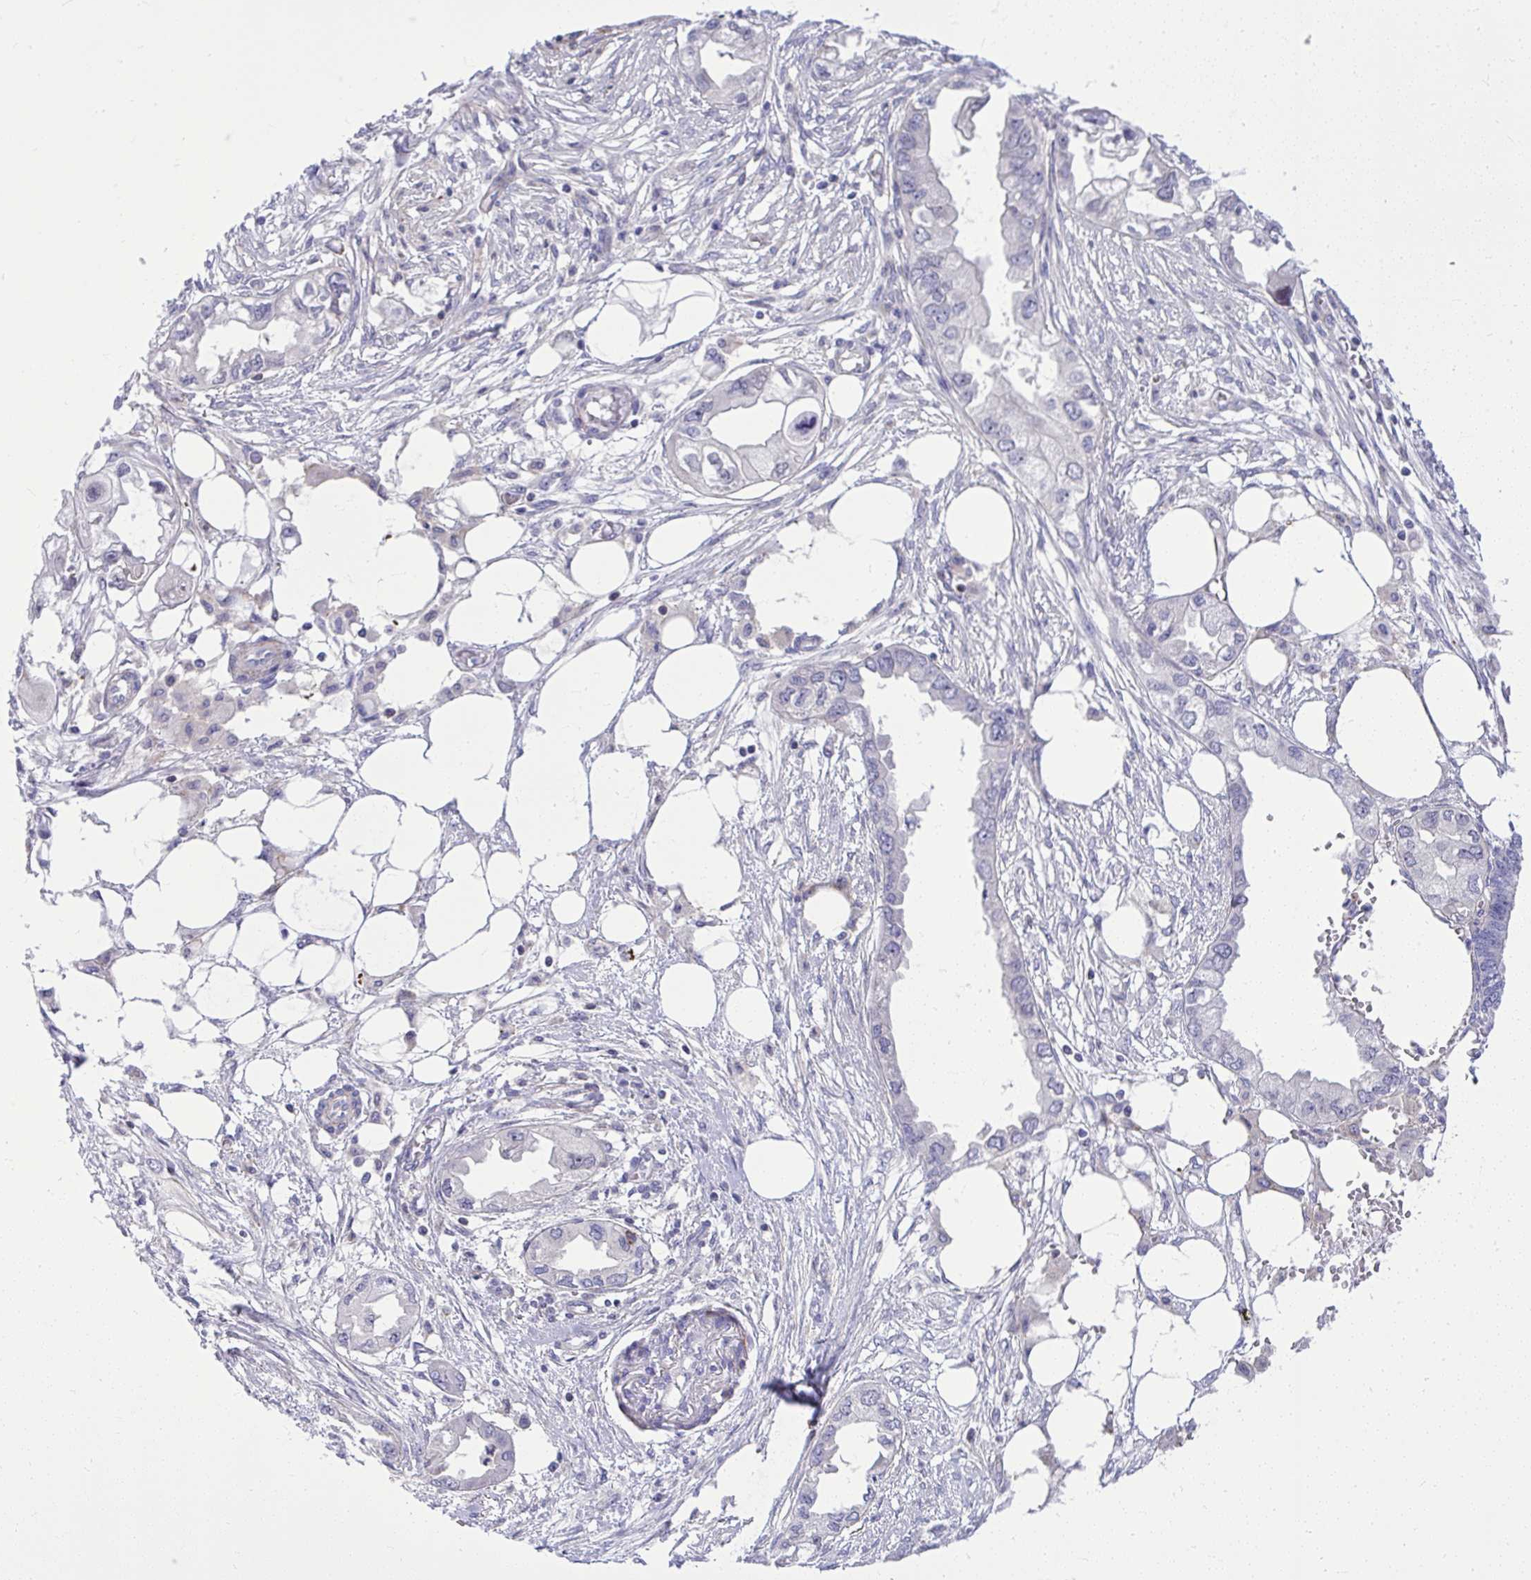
{"staining": {"intensity": "negative", "quantity": "none", "location": "none"}, "tissue": "endometrial cancer", "cell_type": "Tumor cells", "image_type": "cancer", "snomed": [{"axis": "morphology", "description": "Adenocarcinoma, NOS"}, {"axis": "morphology", "description": "Adenocarcinoma, metastatic, NOS"}, {"axis": "topography", "description": "Adipose tissue"}, {"axis": "topography", "description": "Endometrium"}], "caption": "This is an immunohistochemistry (IHC) micrograph of human endometrial adenocarcinoma. There is no expression in tumor cells.", "gene": "GRK4", "patient": {"sex": "female", "age": 67}}